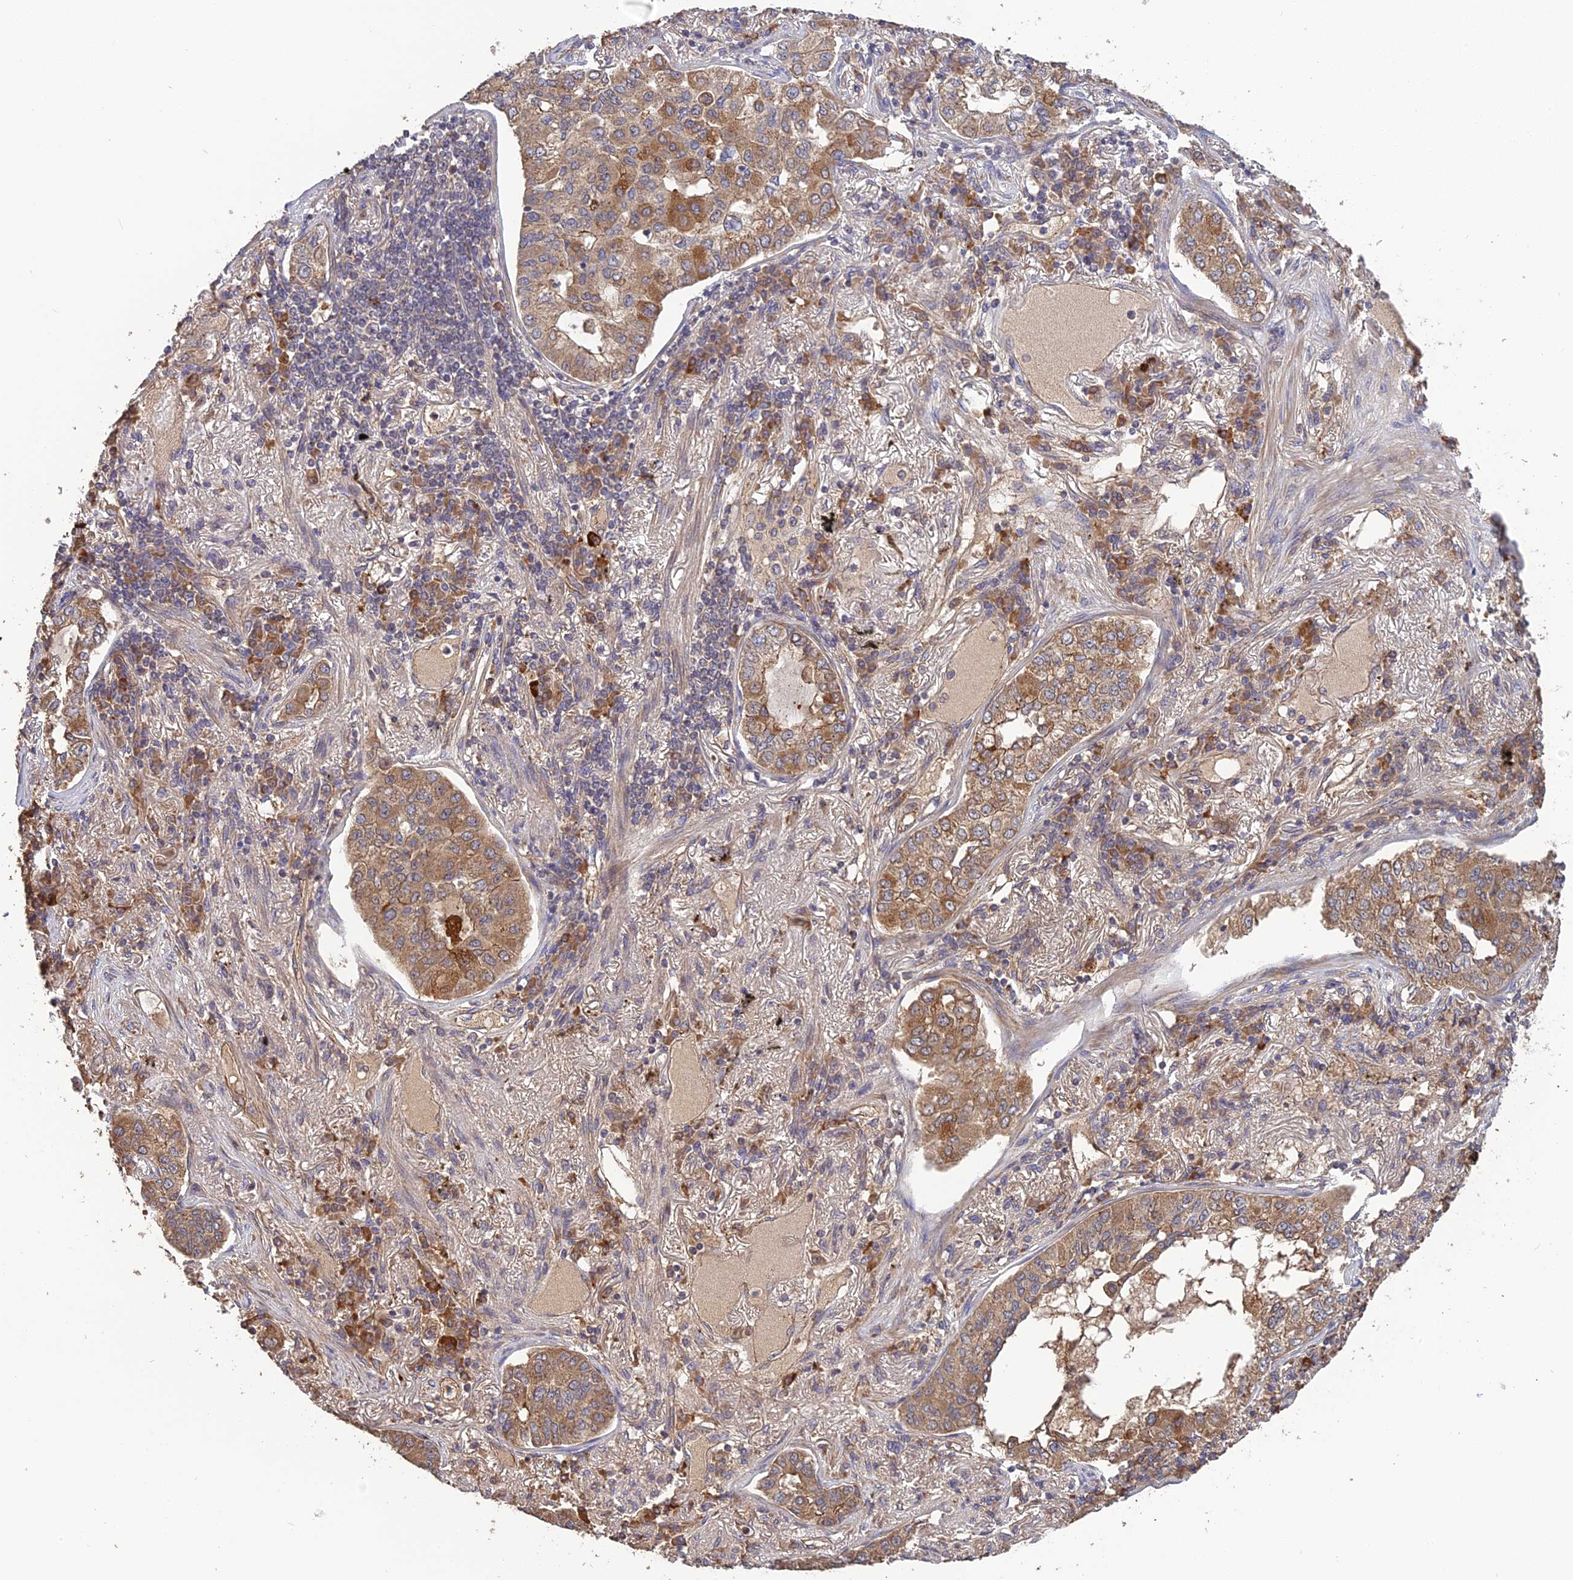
{"staining": {"intensity": "moderate", "quantity": ">75%", "location": "cytoplasmic/membranous"}, "tissue": "lung cancer", "cell_type": "Tumor cells", "image_type": "cancer", "snomed": [{"axis": "morphology", "description": "Adenocarcinoma, NOS"}, {"axis": "topography", "description": "Lung"}], "caption": "Tumor cells demonstrate medium levels of moderate cytoplasmic/membranous expression in about >75% of cells in adenocarcinoma (lung).", "gene": "ARHGAP40", "patient": {"sex": "male", "age": 49}}